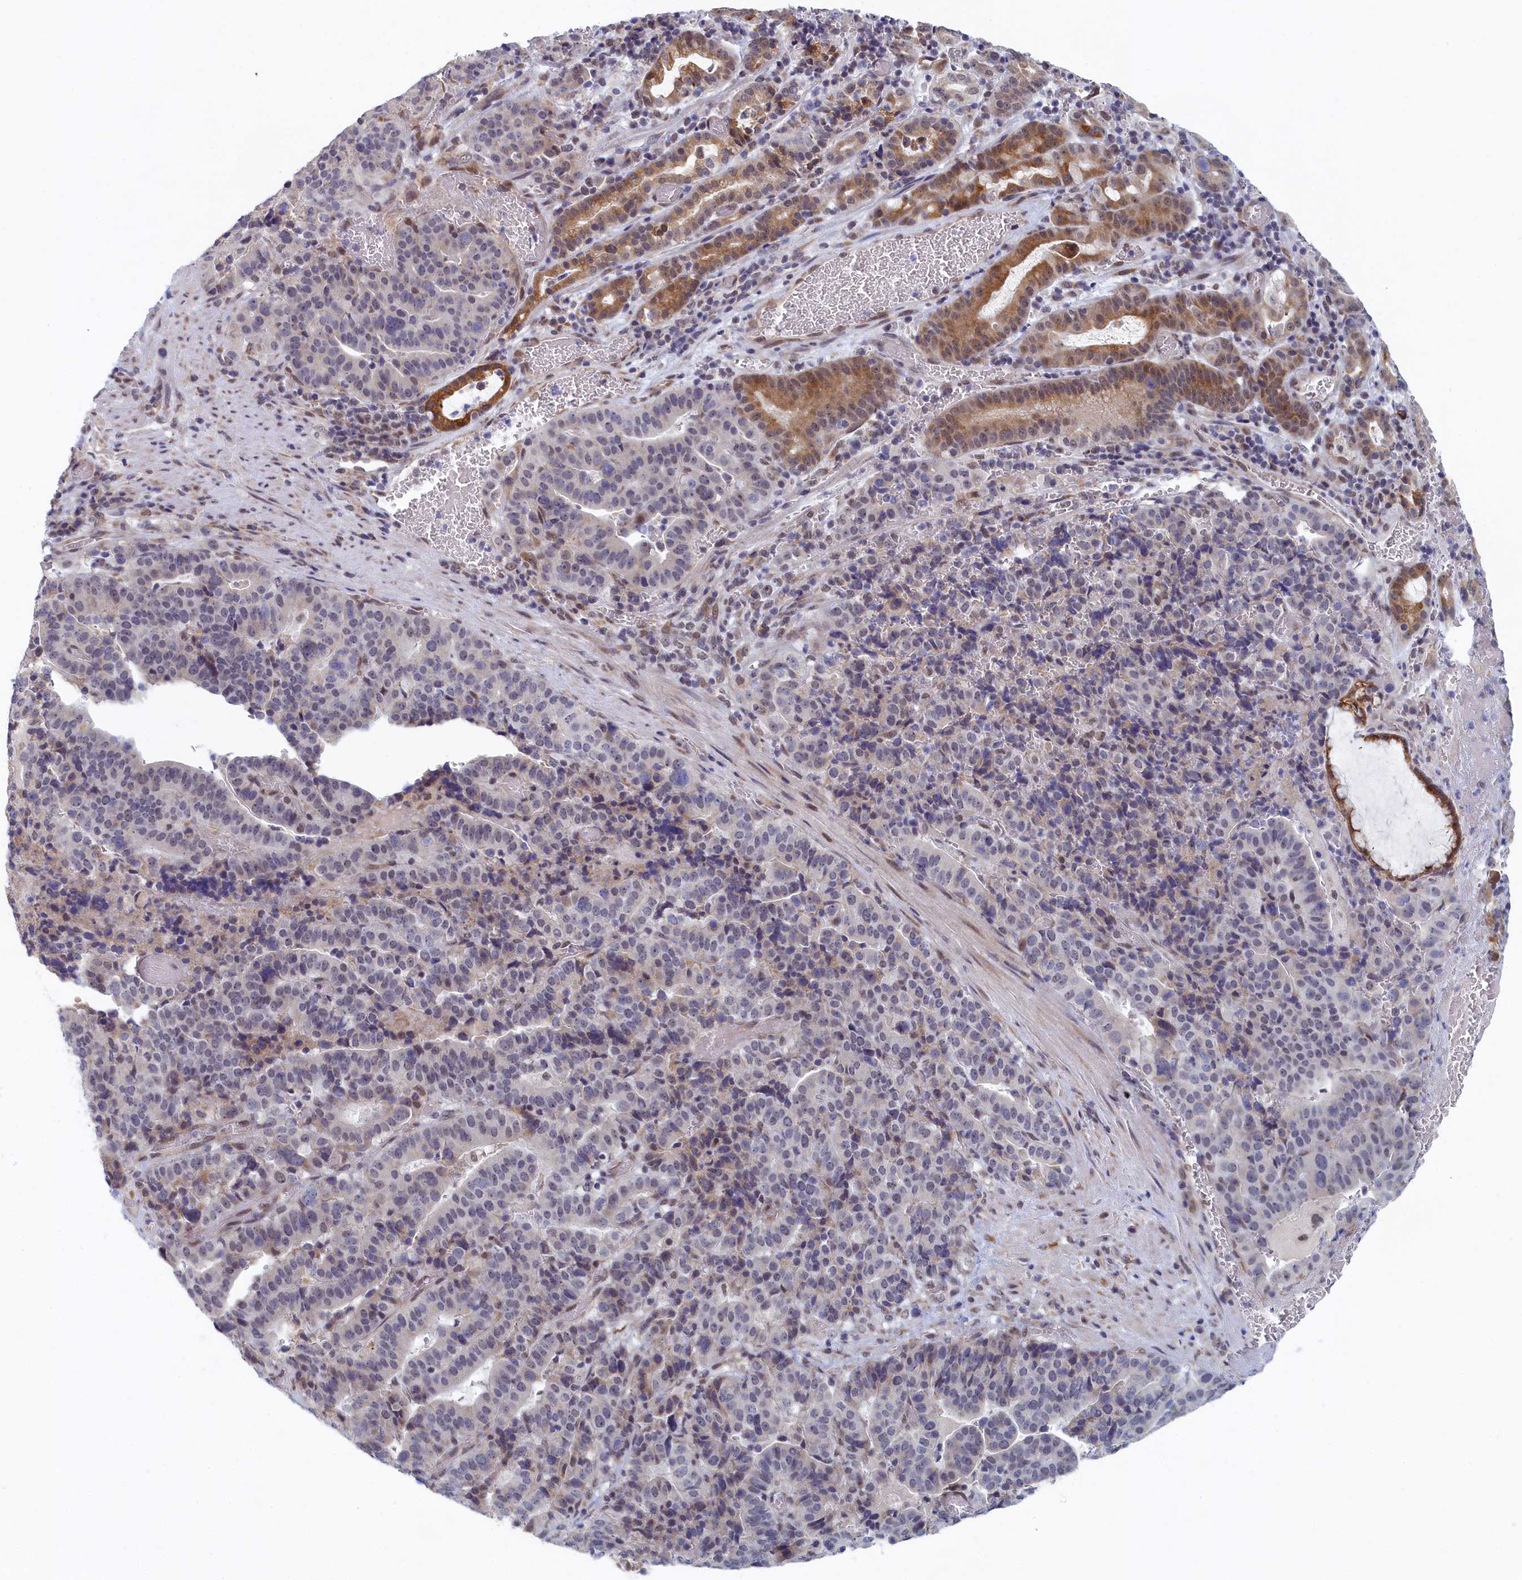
{"staining": {"intensity": "moderate", "quantity": "<25%", "location": "cytoplasmic/membranous"}, "tissue": "stomach cancer", "cell_type": "Tumor cells", "image_type": "cancer", "snomed": [{"axis": "morphology", "description": "Adenocarcinoma, NOS"}, {"axis": "topography", "description": "Stomach"}], "caption": "A brown stain labels moderate cytoplasmic/membranous positivity of a protein in stomach adenocarcinoma tumor cells. The staining is performed using DAB brown chromogen to label protein expression. The nuclei are counter-stained blue using hematoxylin.", "gene": "DNAJC17", "patient": {"sex": "male", "age": 48}}